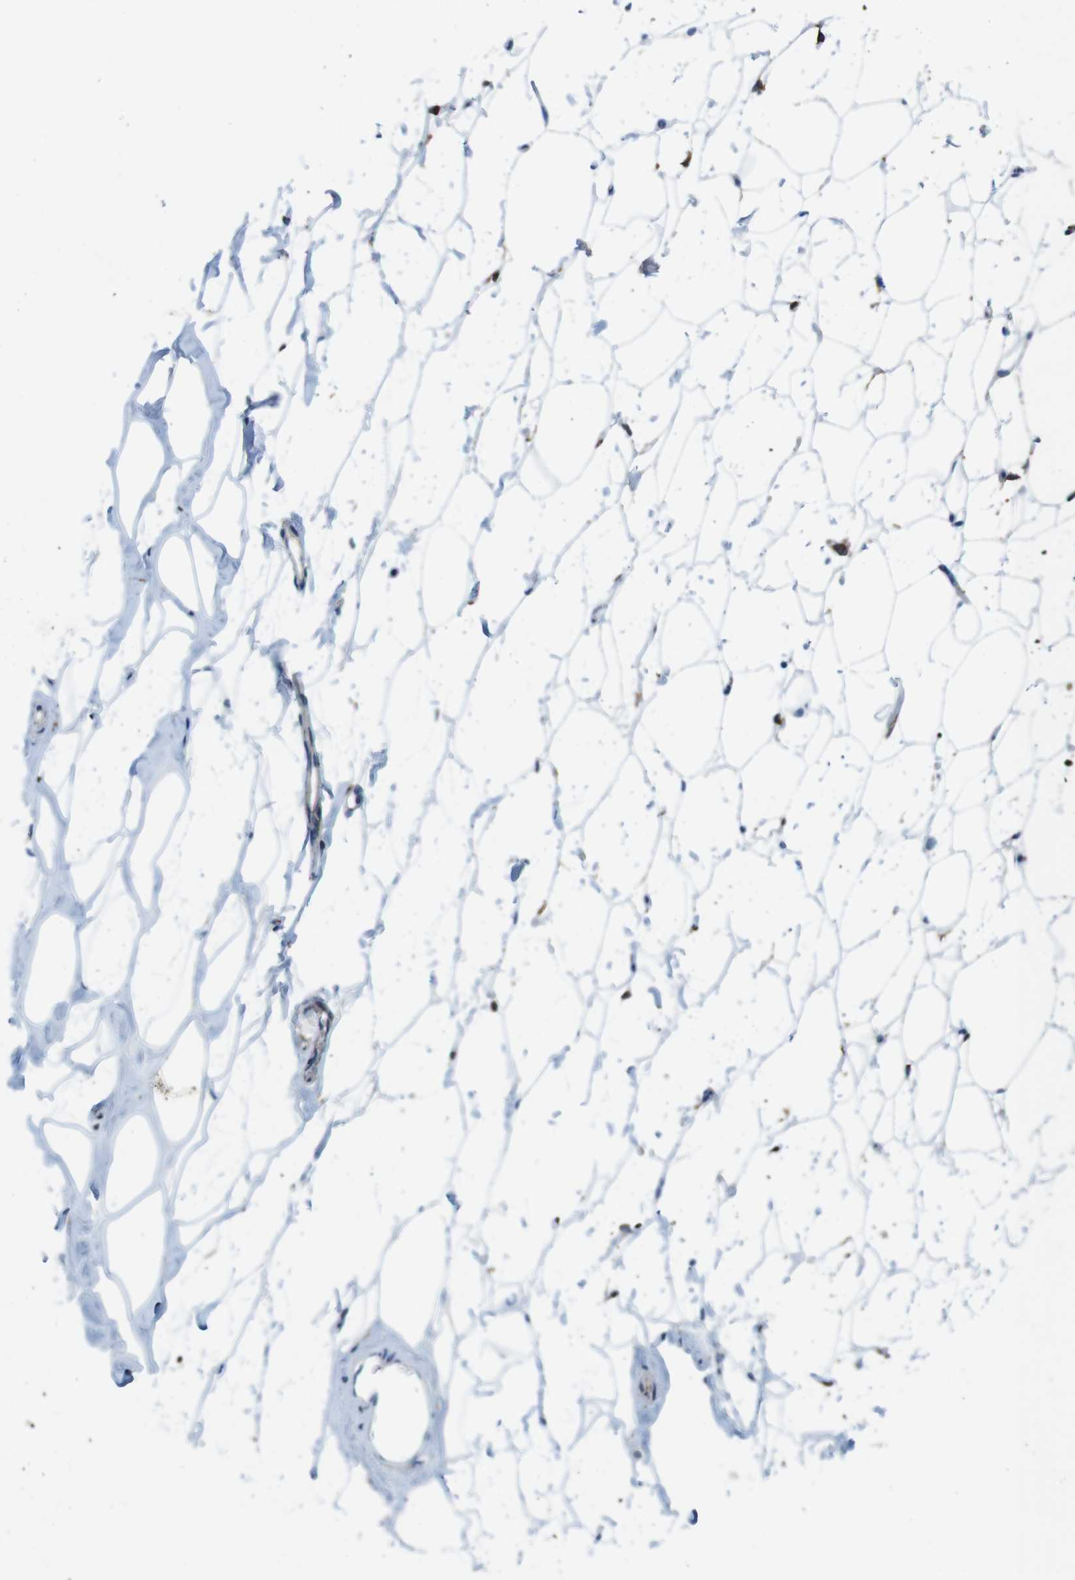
{"staining": {"intensity": "negative", "quantity": "none", "location": "none"}, "tissue": "adipose tissue", "cell_type": "Adipocytes", "image_type": "normal", "snomed": [{"axis": "morphology", "description": "Normal tissue, NOS"}, {"axis": "topography", "description": "Breast"}, {"axis": "topography", "description": "Soft tissue"}], "caption": "This is an IHC photomicrograph of normal adipose tissue. There is no staining in adipocytes.", "gene": "DCLK1", "patient": {"sex": "female", "age": 75}}